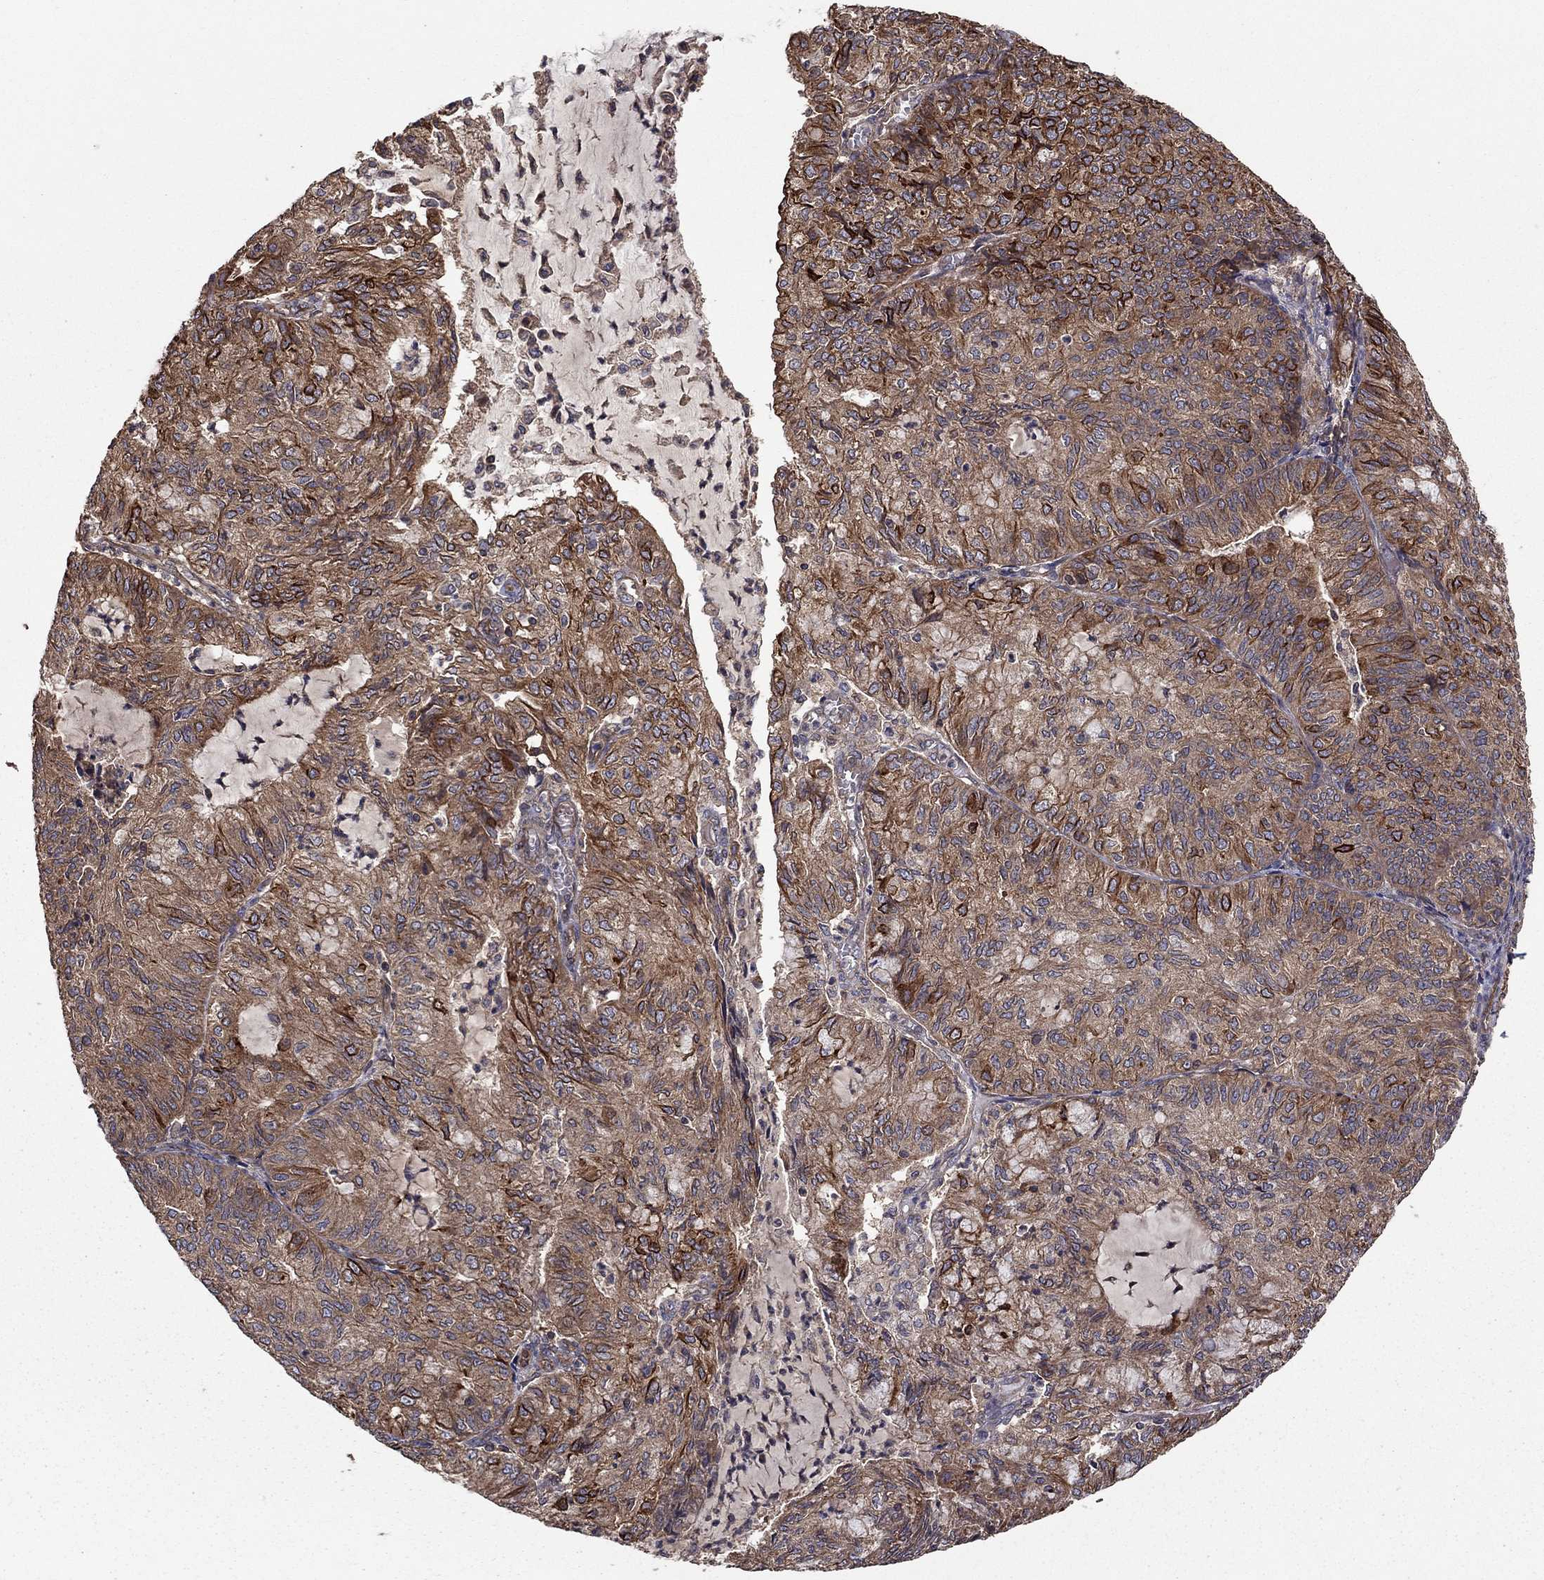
{"staining": {"intensity": "strong", "quantity": "25%-75%", "location": "cytoplasmic/membranous"}, "tissue": "endometrial cancer", "cell_type": "Tumor cells", "image_type": "cancer", "snomed": [{"axis": "morphology", "description": "Adenocarcinoma, NOS"}, {"axis": "topography", "description": "Endometrium"}], "caption": "A brown stain highlights strong cytoplasmic/membranous expression of a protein in human adenocarcinoma (endometrial) tumor cells.", "gene": "BMERB1", "patient": {"sex": "female", "age": 82}}